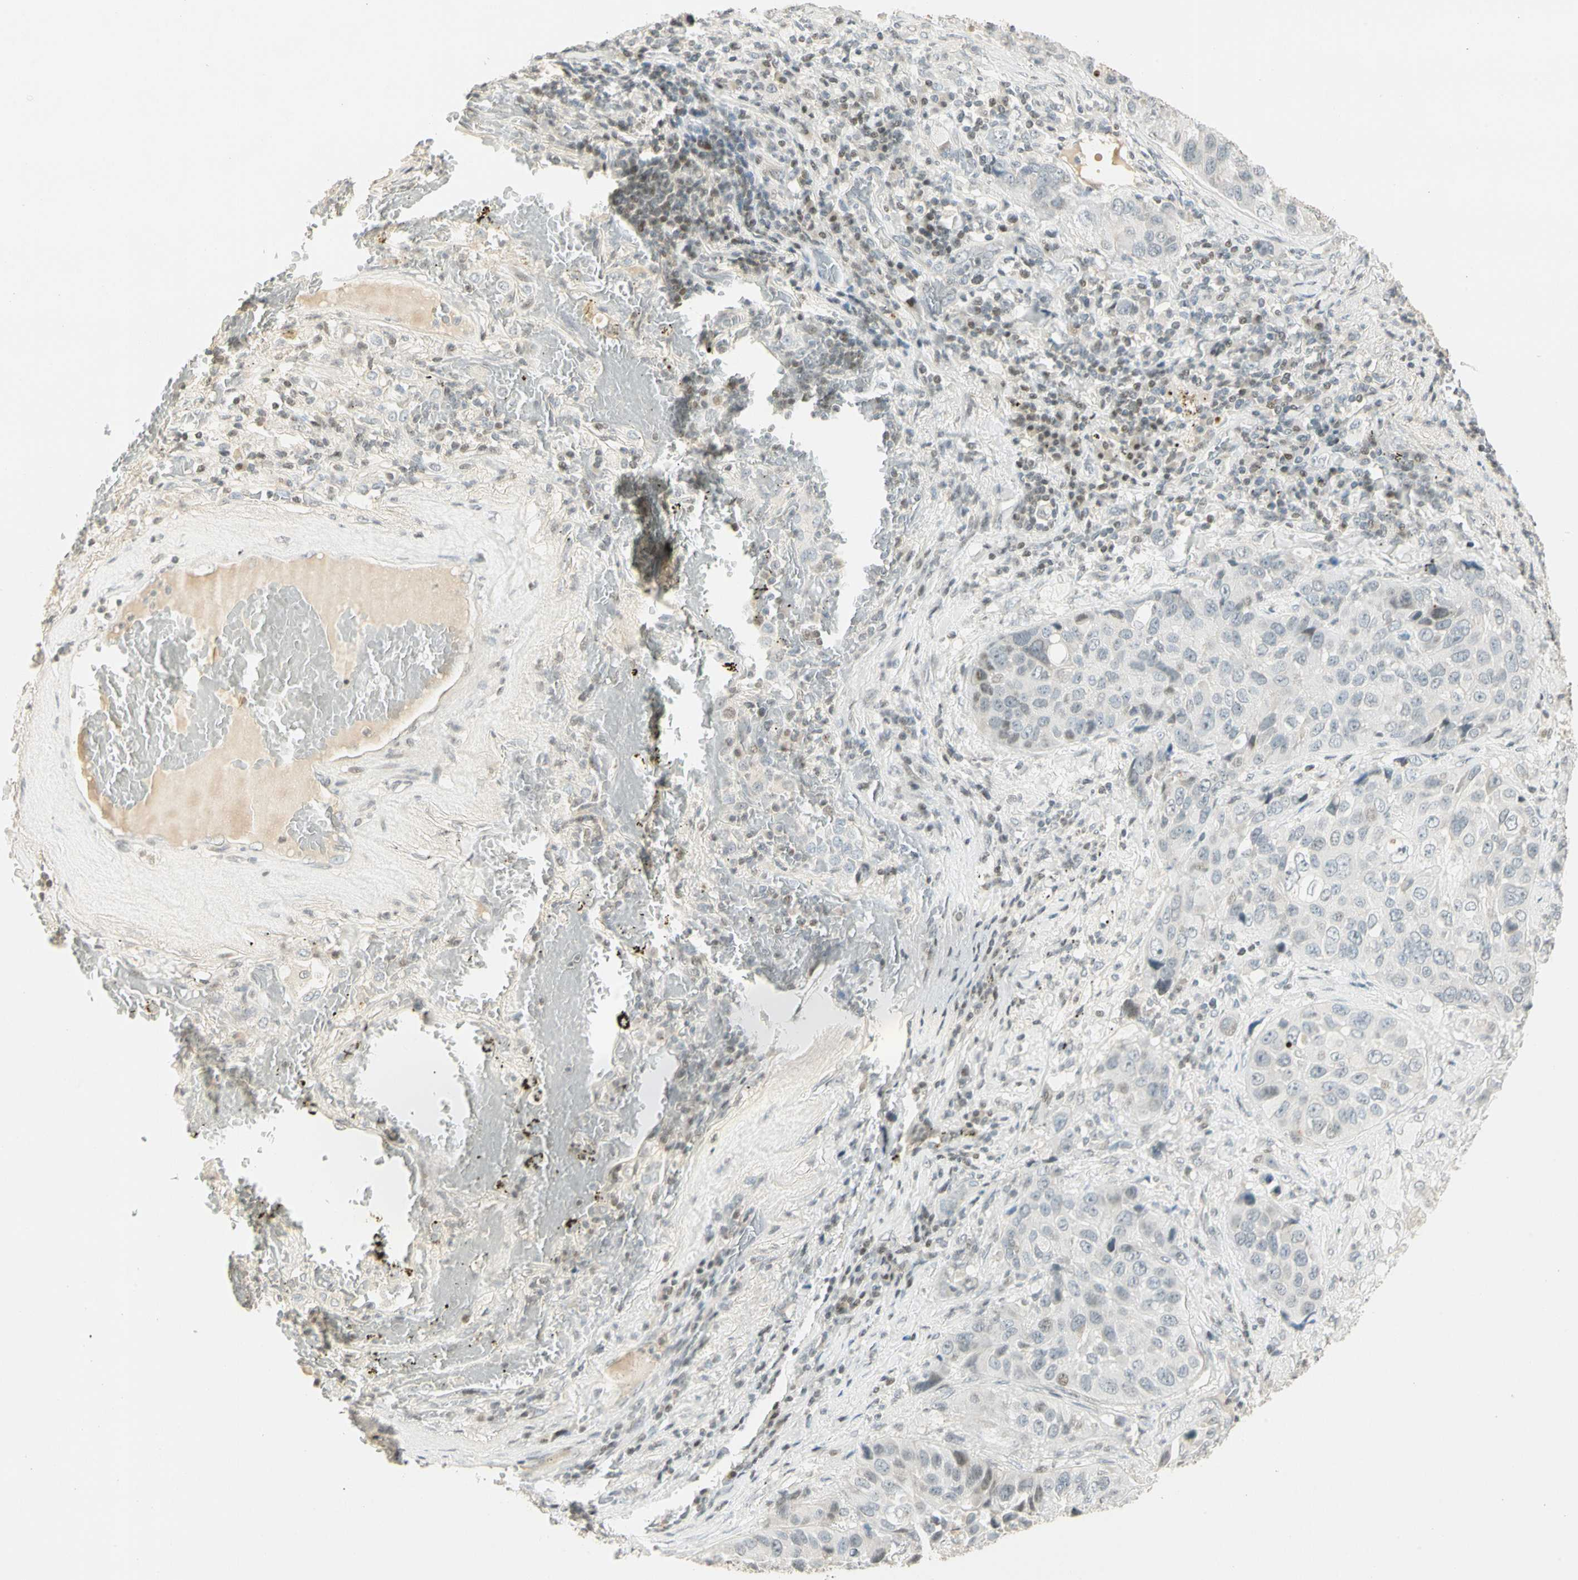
{"staining": {"intensity": "weak", "quantity": "<25%", "location": "nuclear"}, "tissue": "lung cancer", "cell_type": "Tumor cells", "image_type": "cancer", "snomed": [{"axis": "morphology", "description": "Squamous cell carcinoma, NOS"}, {"axis": "topography", "description": "Lung"}], "caption": "Protein analysis of lung squamous cell carcinoma exhibits no significant positivity in tumor cells.", "gene": "SMAD3", "patient": {"sex": "male", "age": 57}}